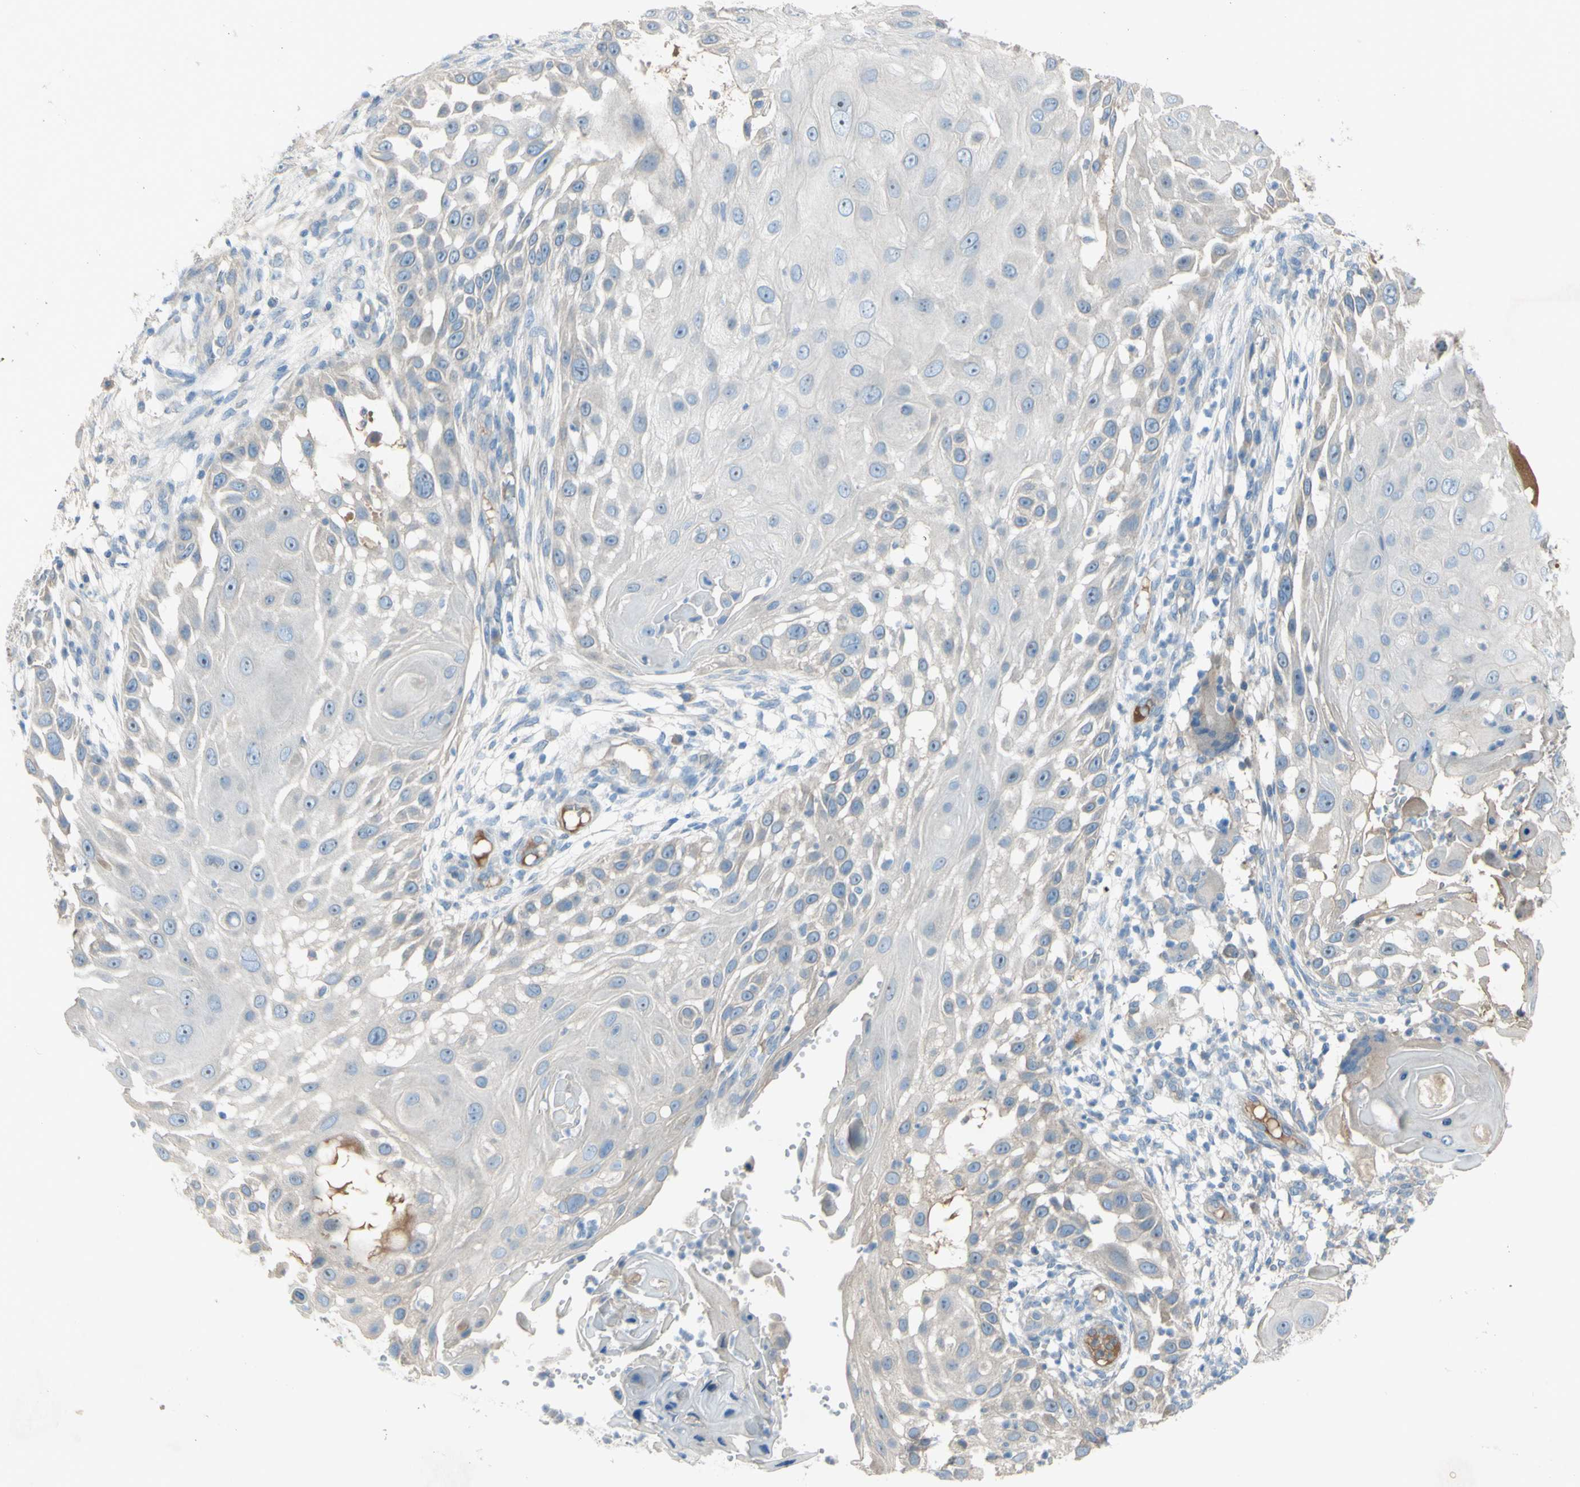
{"staining": {"intensity": "weak", "quantity": "<25%", "location": "cytoplasmic/membranous"}, "tissue": "skin cancer", "cell_type": "Tumor cells", "image_type": "cancer", "snomed": [{"axis": "morphology", "description": "Squamous cell carcinoma, NOS"}, {"axis": "topography", "description": "Skin"}], "caption": "Immunohistochemistry image of human skin cancer (squamous cell carcinoma) stained for a protein (brown), which demonstrates no expression in tumor cells.", "gene": "ATRN", "patient": {"sex": "female", "age": 44}}